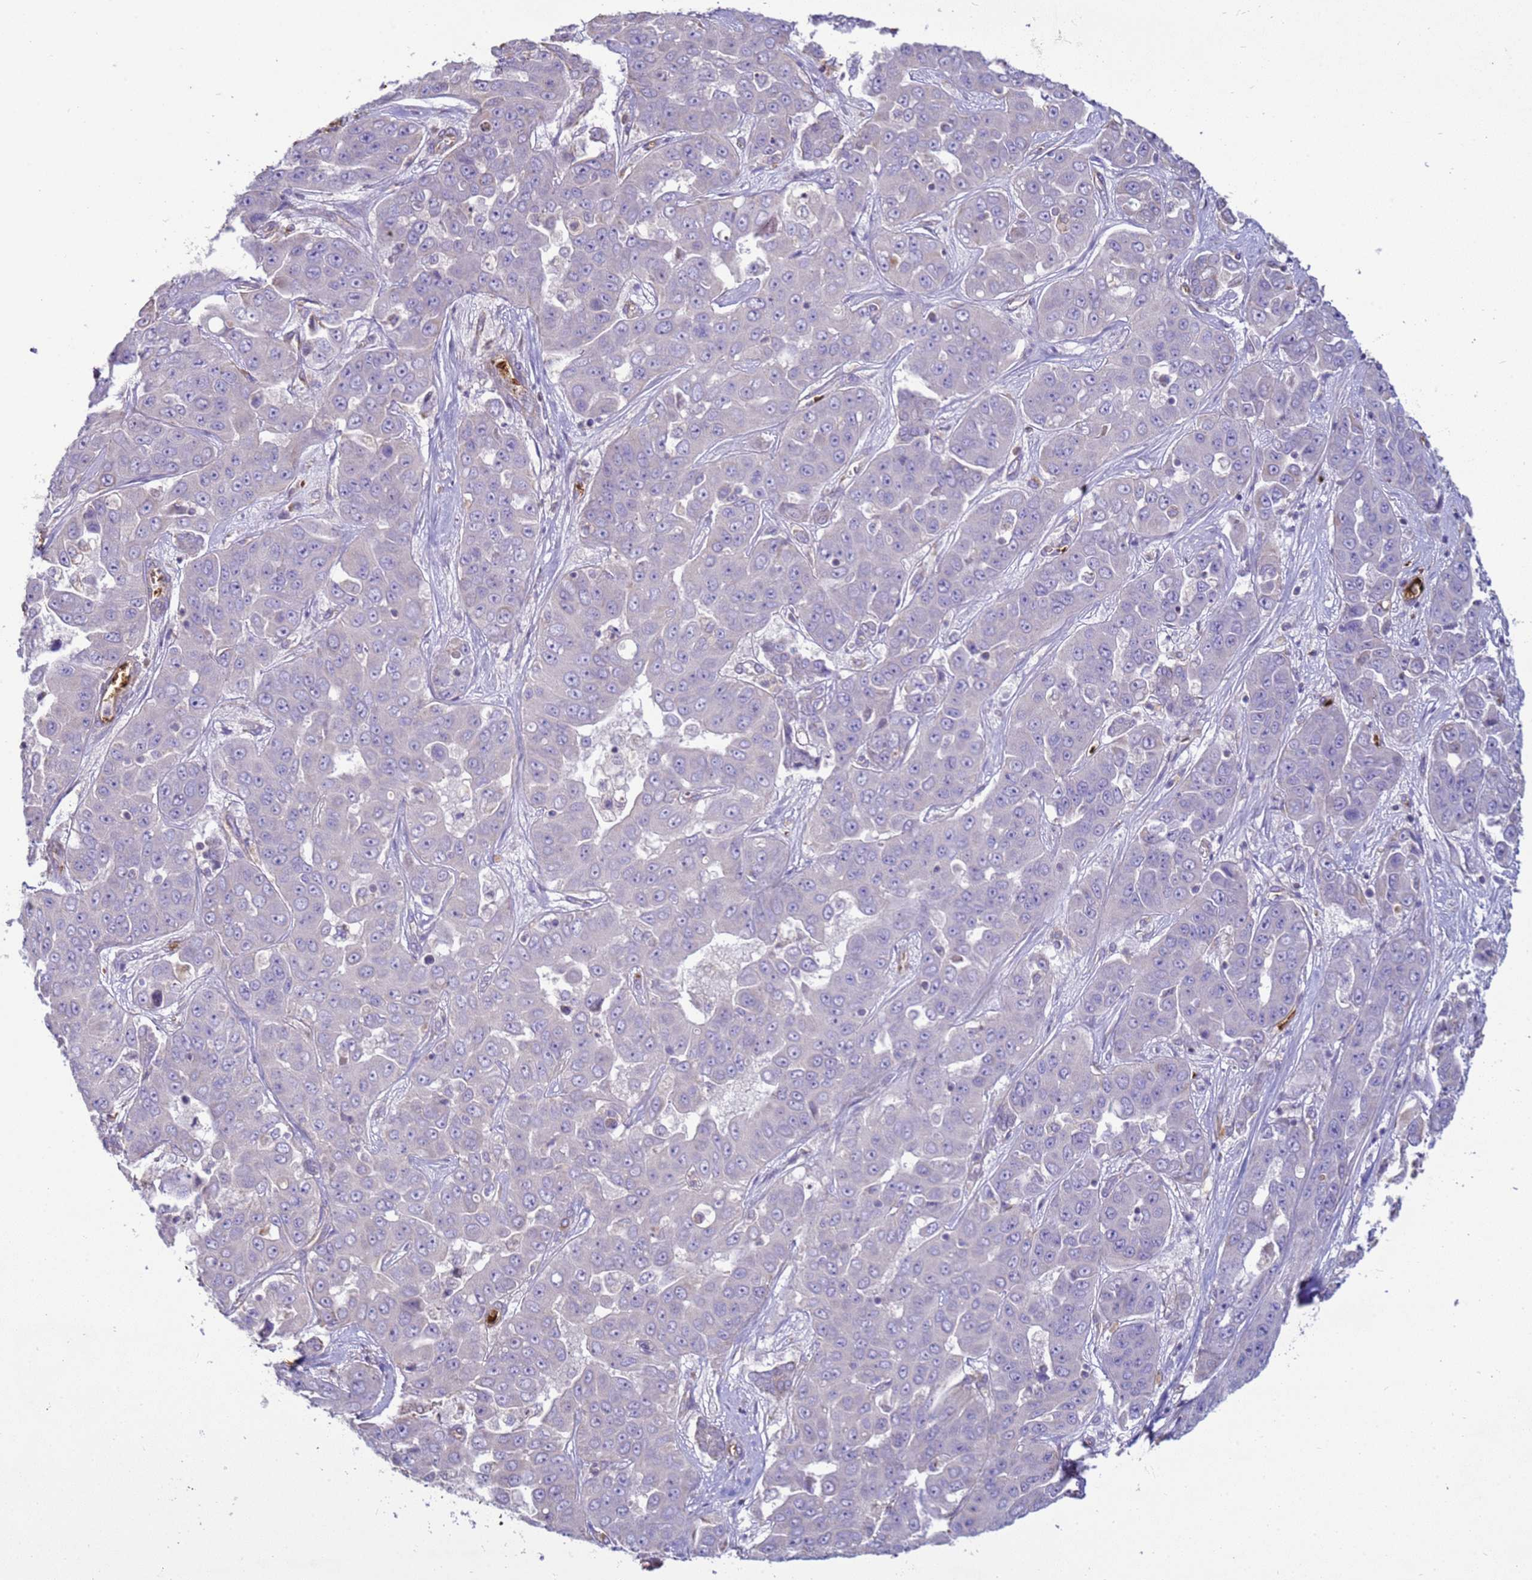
{"staining": {"intensity": "negative", "quantity": "none", "location": "none"}, "tissue": "liver cancer", "cell_type": "Tumor cells", "image_type": "cancer", "snomed": [{"axis": "morphology", "description": "Cholangiocarcinoma"}, {"axis": "topography", "description": "Liver"}], "caption": "Photomicrograph shows no significant protein positivity in tumor cells of cholangiocarcinoma (liver). (DAB (3,3'-diaminobenzidine) IHC with hematoxylin counter stain).", "gene": "SGIP1", "patient": {"sex": "female", "age": 52}}